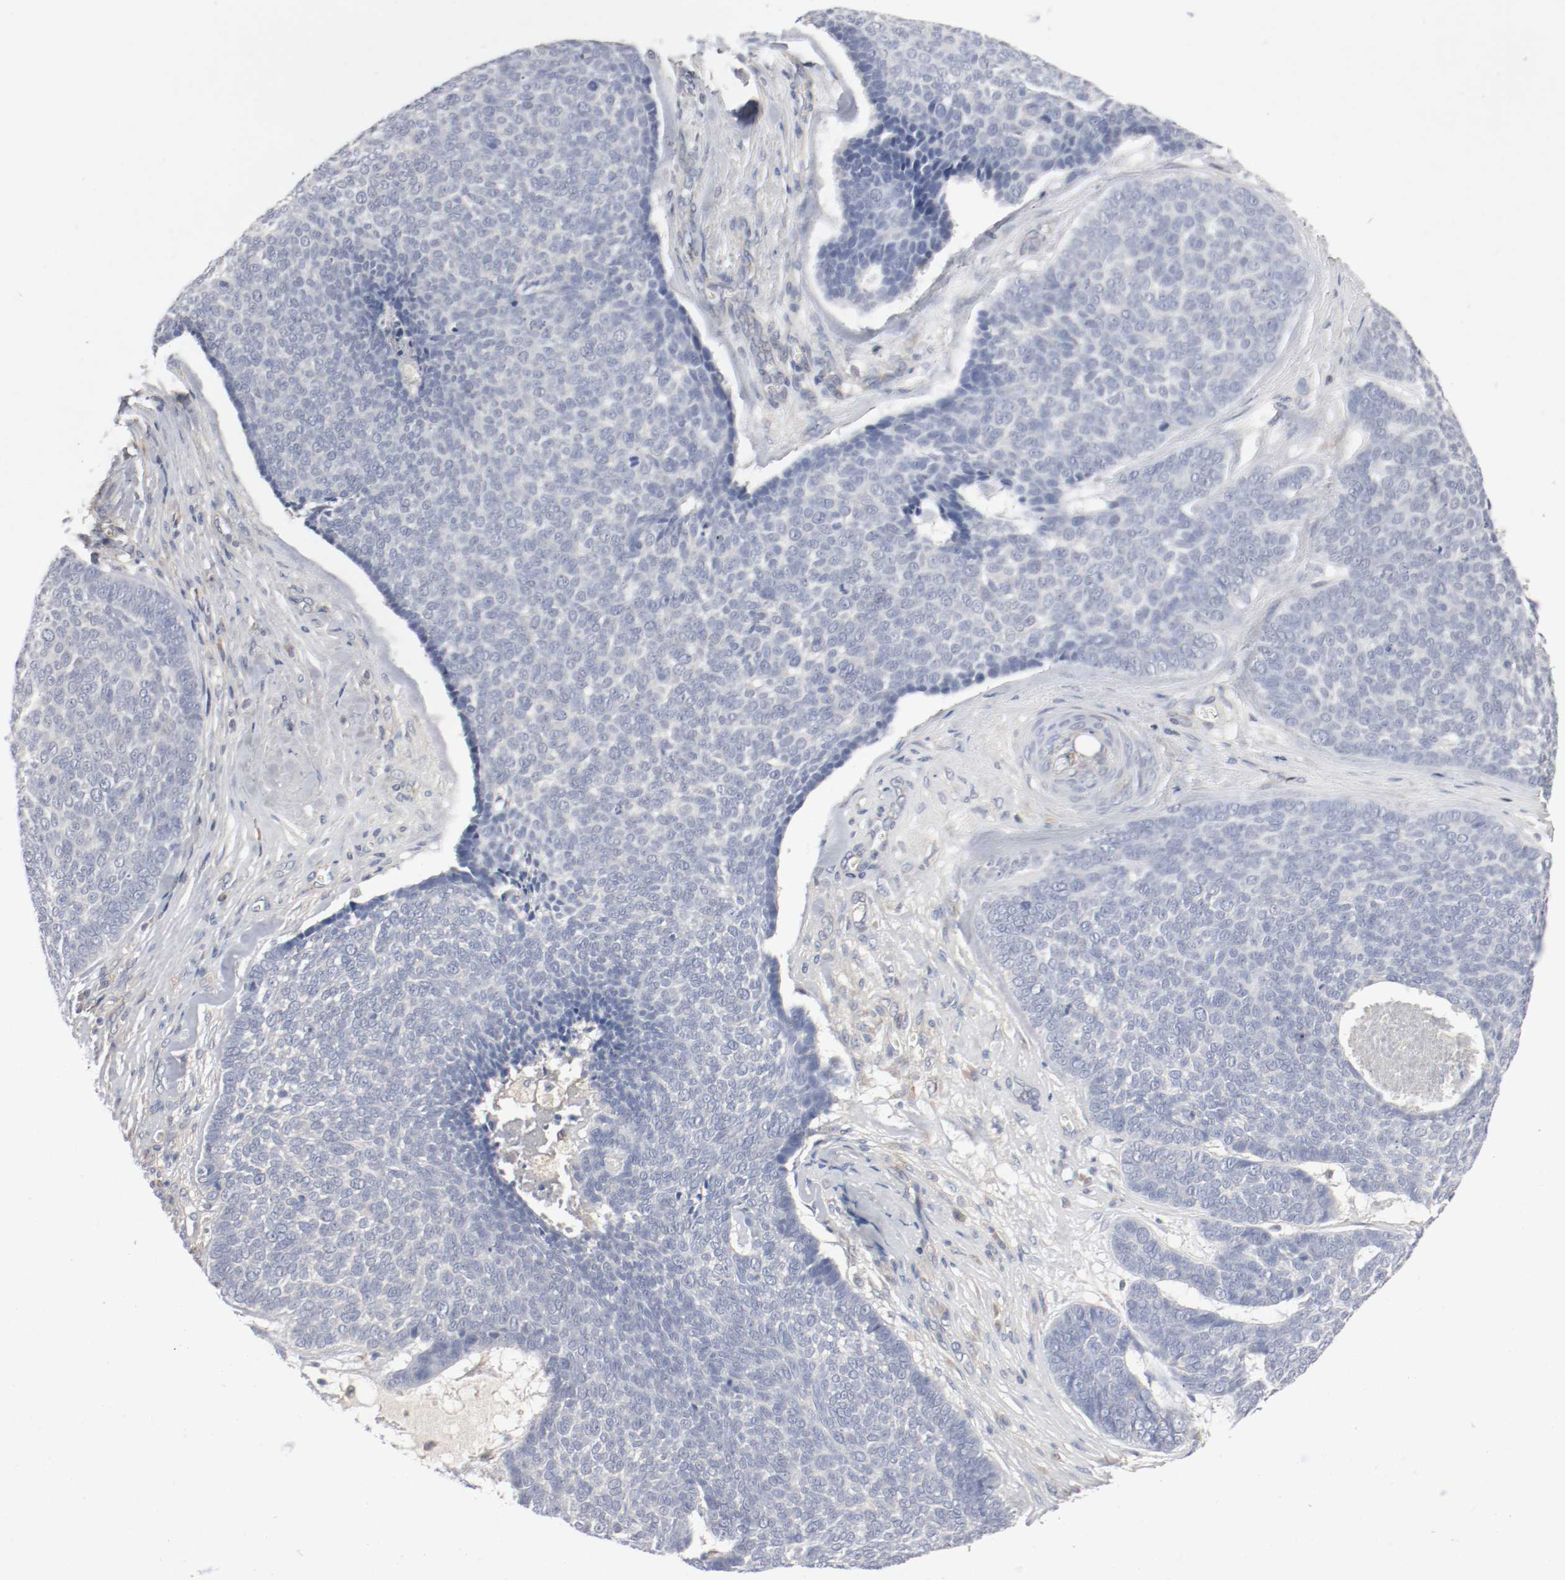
{"staining": {"intensity": "negative", "quantity": "none", "location": "none"}, "tissue": "skin cancer", "cell_type": "Tumor cells", "image_type": "cancer", "snomed": [{"axis": "morphology", "description": "Basal cell carcinoma"}, {"axis": "topography", "description": "Skin"}], "caption": "A micrograph of human skin basal cell carcinoma is negative for staining in tumor cells. (Brightfield microscopy of DAB (3,3'-diaminobenzidine) immunohistochemistry (IHC) at high magnification).", "gene": "REN", "patient": {"sex": "male", "age": 84}}